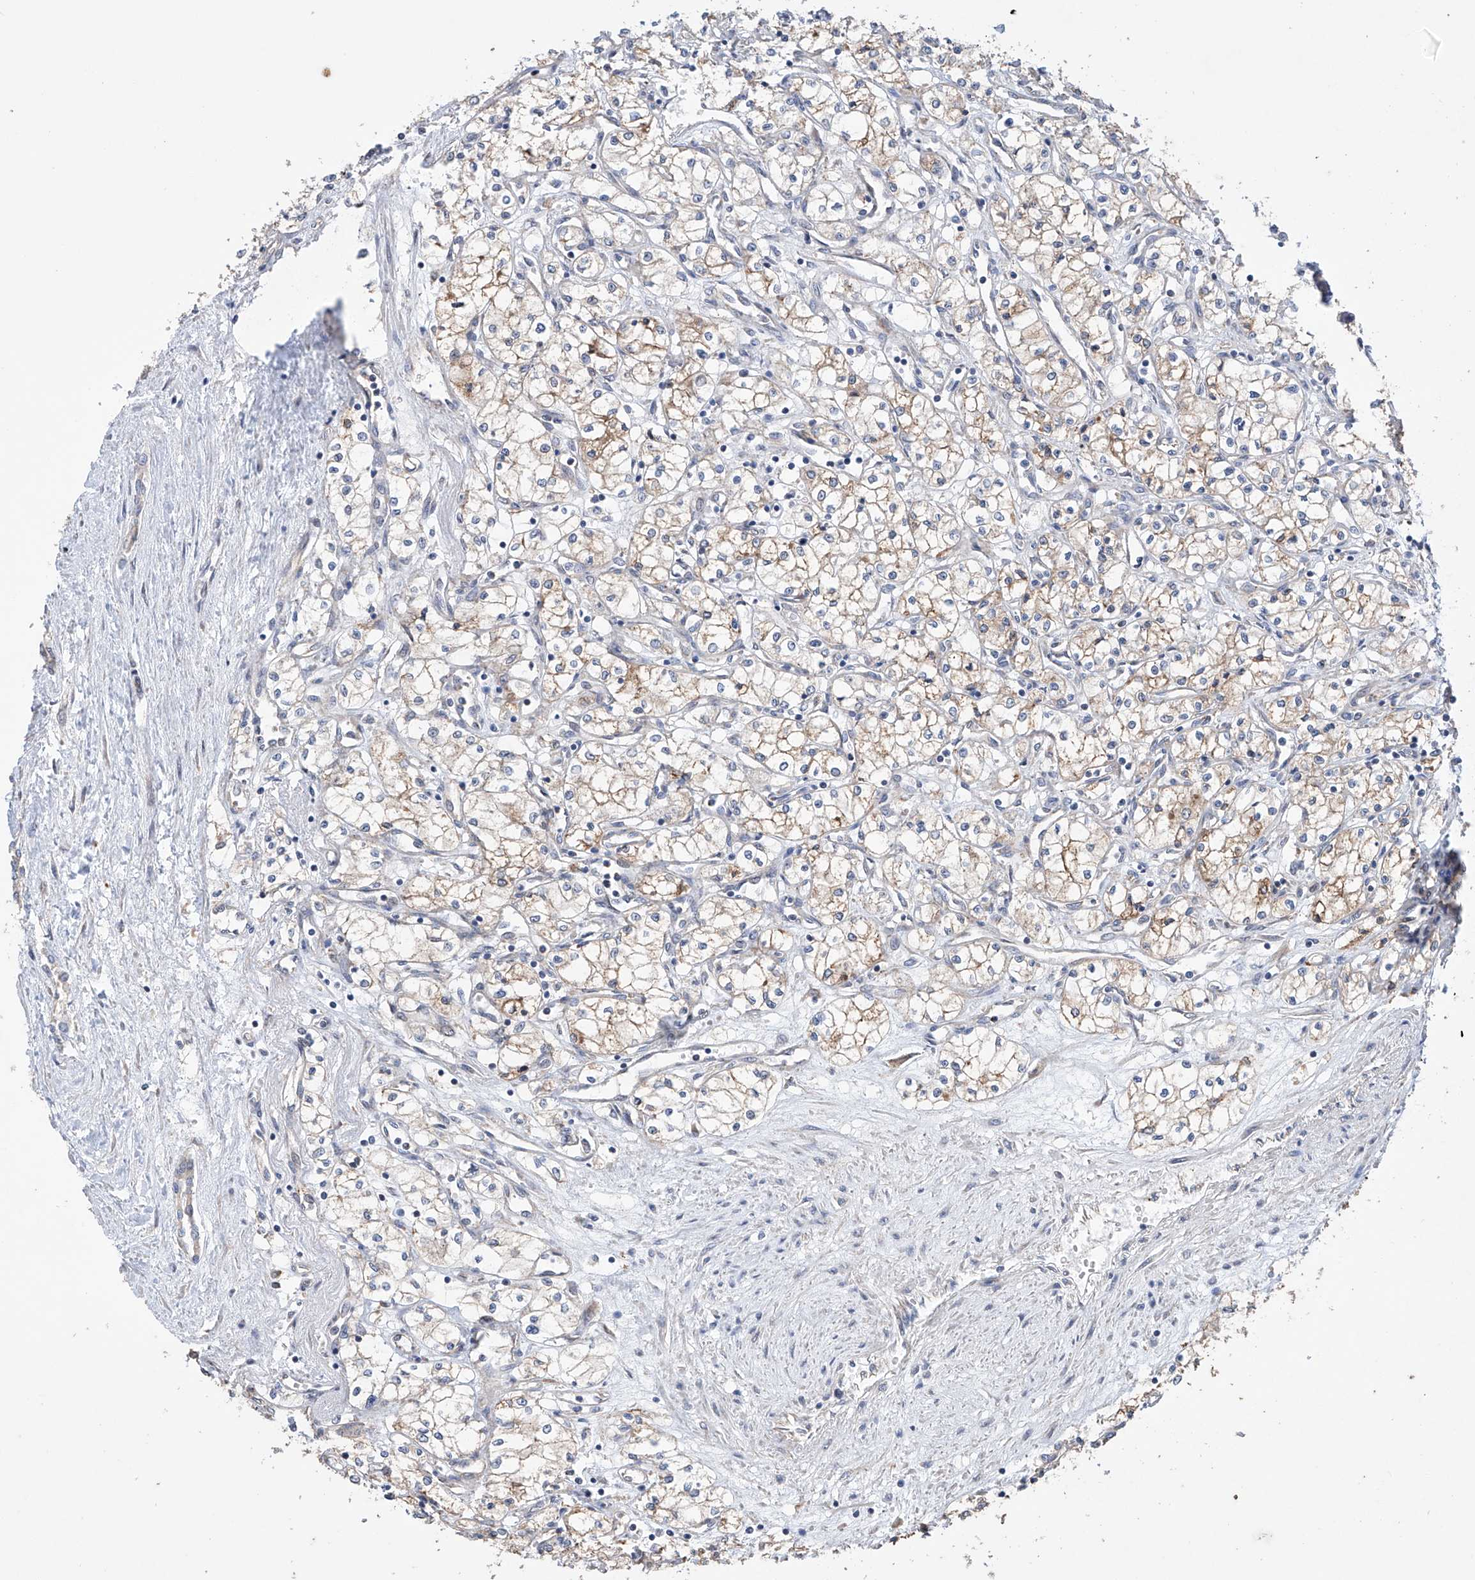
{"staining": {"intensity": "weak", "quantity": ">75%", "location": "cytoplasmic/membranous"}, "tissue": "renal cancer", "cell_type": "Tumor cells", "image_type": "cancer", "snomed": [{"axis": "morphology", "description": "Adenocarcinoma, NOS"}, {"axis": "topography", "description": "Kidney"}], "caption": "Immunohistochemistry (IHC) photomicrograph of neoplastic tissue: human renal cancer (adenocarcinoma) stained using immunohistochemistry displays low levels of weak protein expression localized specifically in the cytoplasmic/membranous of tumor cells, appearing as a cytoplasmic/membranous brown color.", "gene": "AFG1L", "patient": {"sex": "male", "age": 59}}